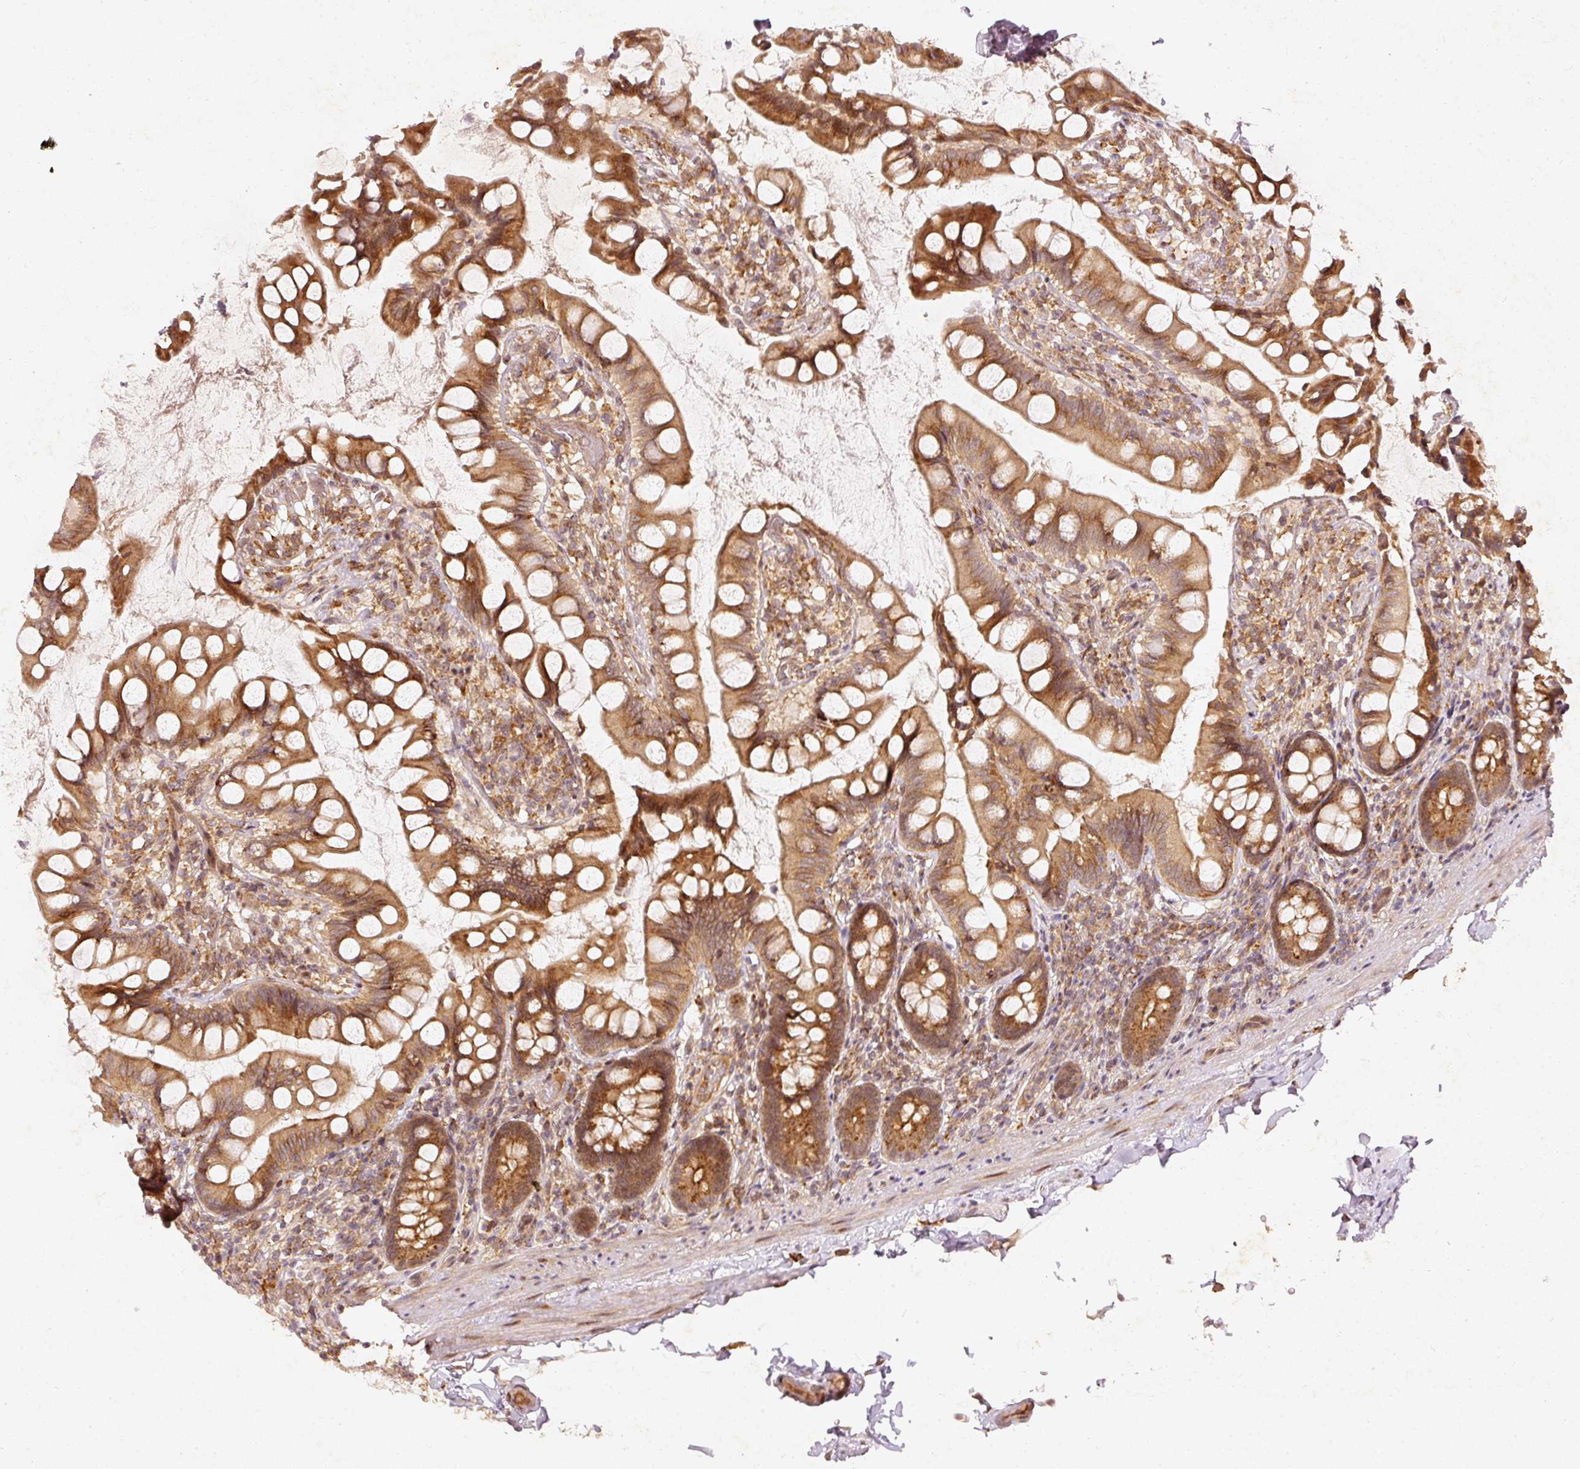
{"staining": {"intensity": "moderate", "quantity": ">75%", "location": "cytoplasmic/membranous"}, "tissue": "small intestine", "cell_type": "Glandular cells", "image_type": "normal", "snomed": [{"axis": "morphology", "description": "Normal tissue, NOS"}, {"axis": "topography", "description": "Small intestine"}], "caption": "A brown stain labels moderate cytoplasmic/membranous positivity of a protein in glandular cells of benign human small intestine.", "gene": "ZNF580", "patient": {"sex": "male", "age": 70}}